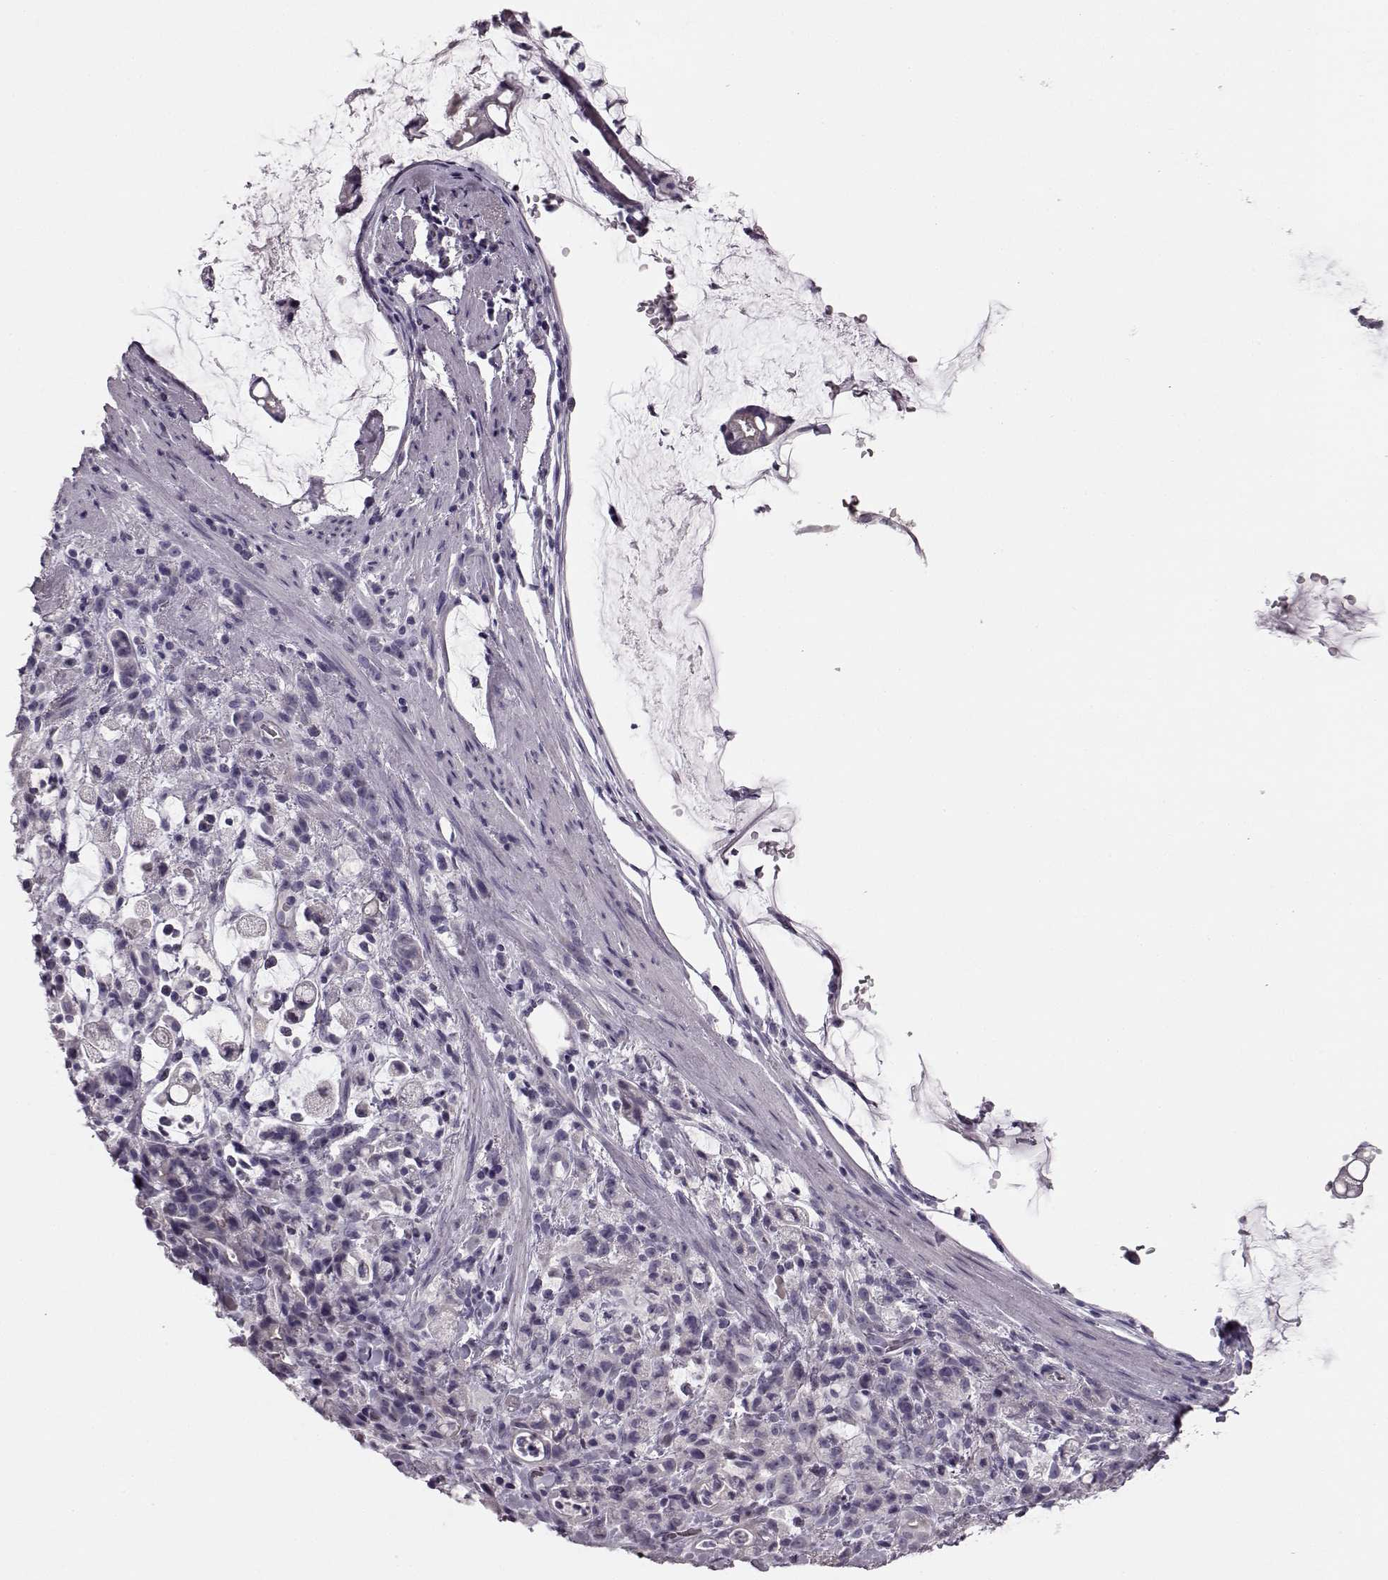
{"staining": {"intensity": "negative", "quantity": "none", "location": "none"}, "tissue": "stomach cancer", "cell_type": "Tumor cells", "image_type": "cancer", "snomed": [{"axis": "morphology", "description": "Adenocarcinoma, NOS"}, {"axis": "topography", "description": "Stomach"}], "caption": "A high-resolution histopathology image shows IHC staining of adenocarcinoma (stomach), which exhibits no significant expression in tumor cells.", "gene": "SNTG1", "patient": {"sex": "female", "age": 60}}